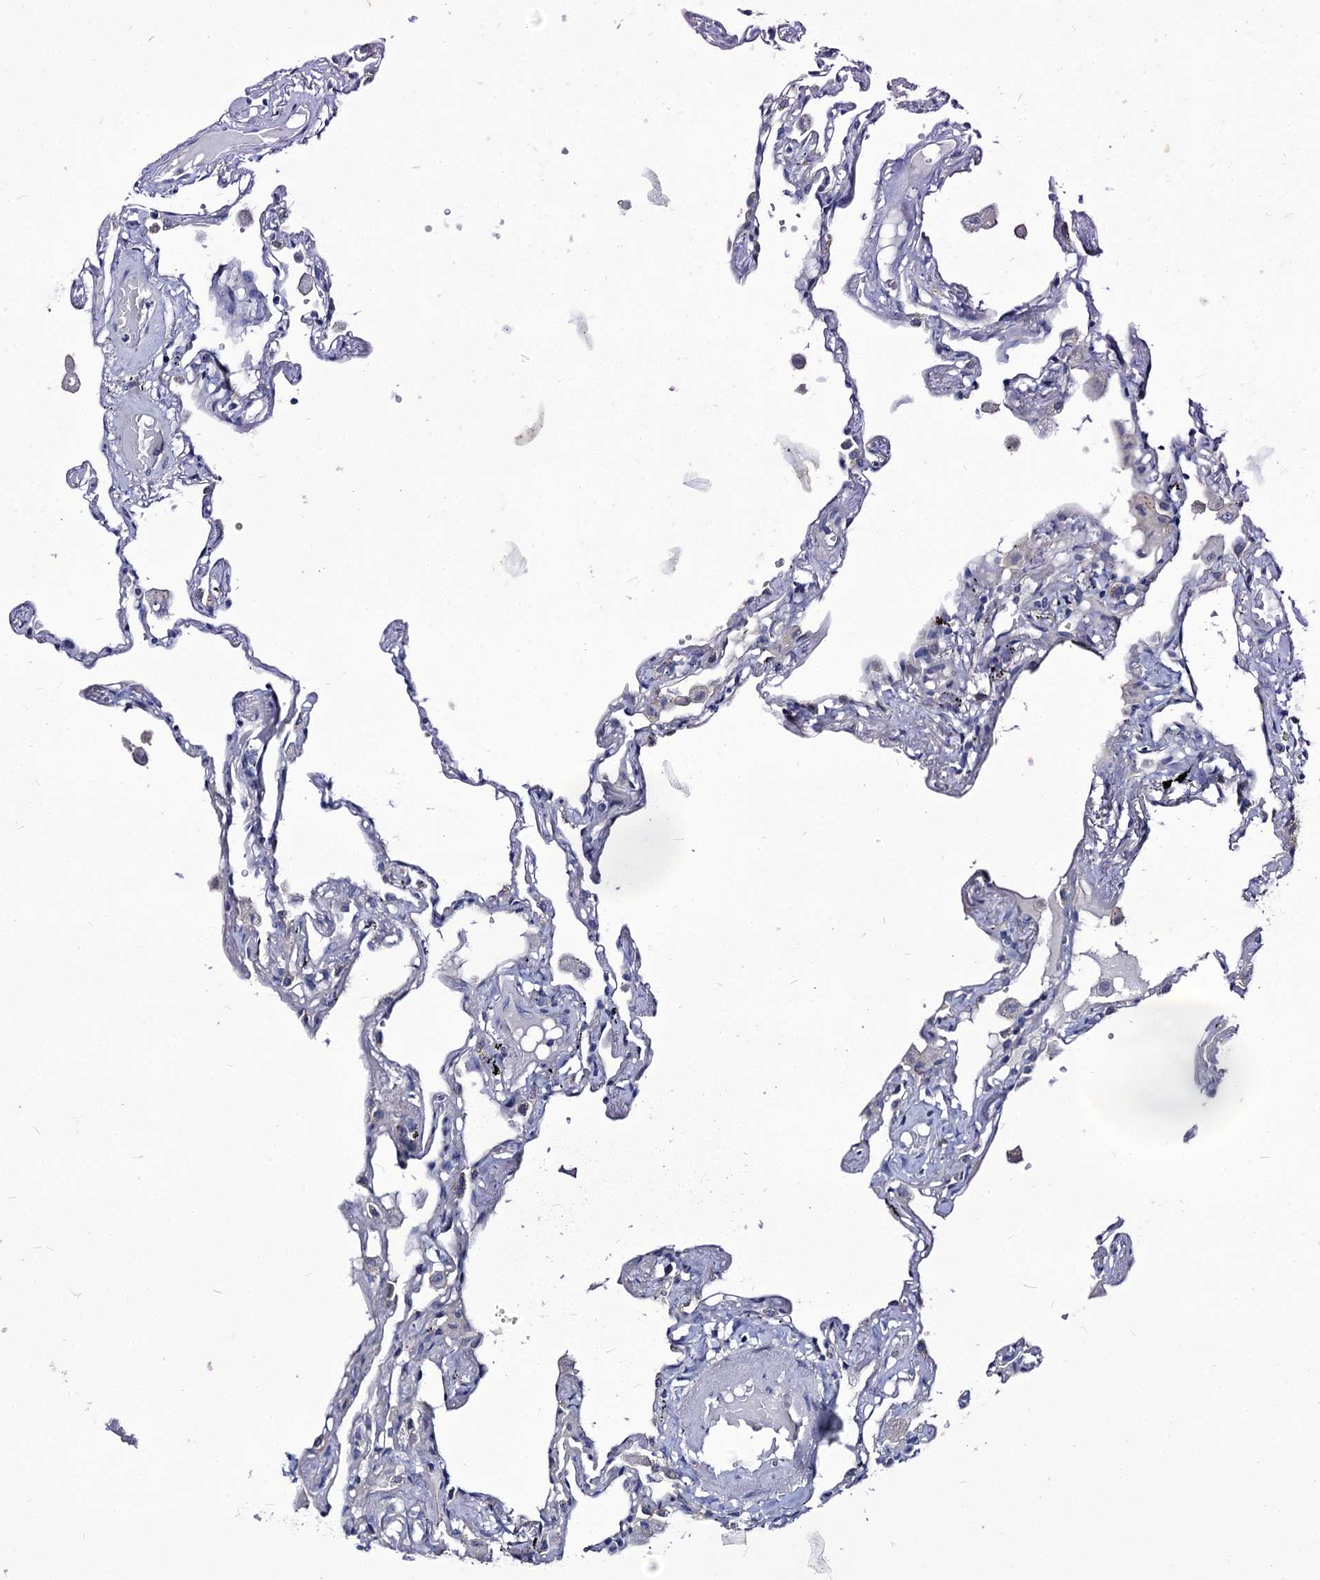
{"staining": {"intensity": "negative", "quantity": "none", "location": "none"}, "tissue": "lung", "cell_type": "Alveolar cells", "image_type": "normal", "snomed": [{"axis": "morphology", "description": "Normal tissue, NOS"}, {"axis": "topography", "description": "Lung"}], "caption": "IHC histopathology image of normal lung stained for a protein (brown), which exhibits no expression in alveolar cells.", "gene": "PANX2", "patient": {"sex": "female", "age": 67}}